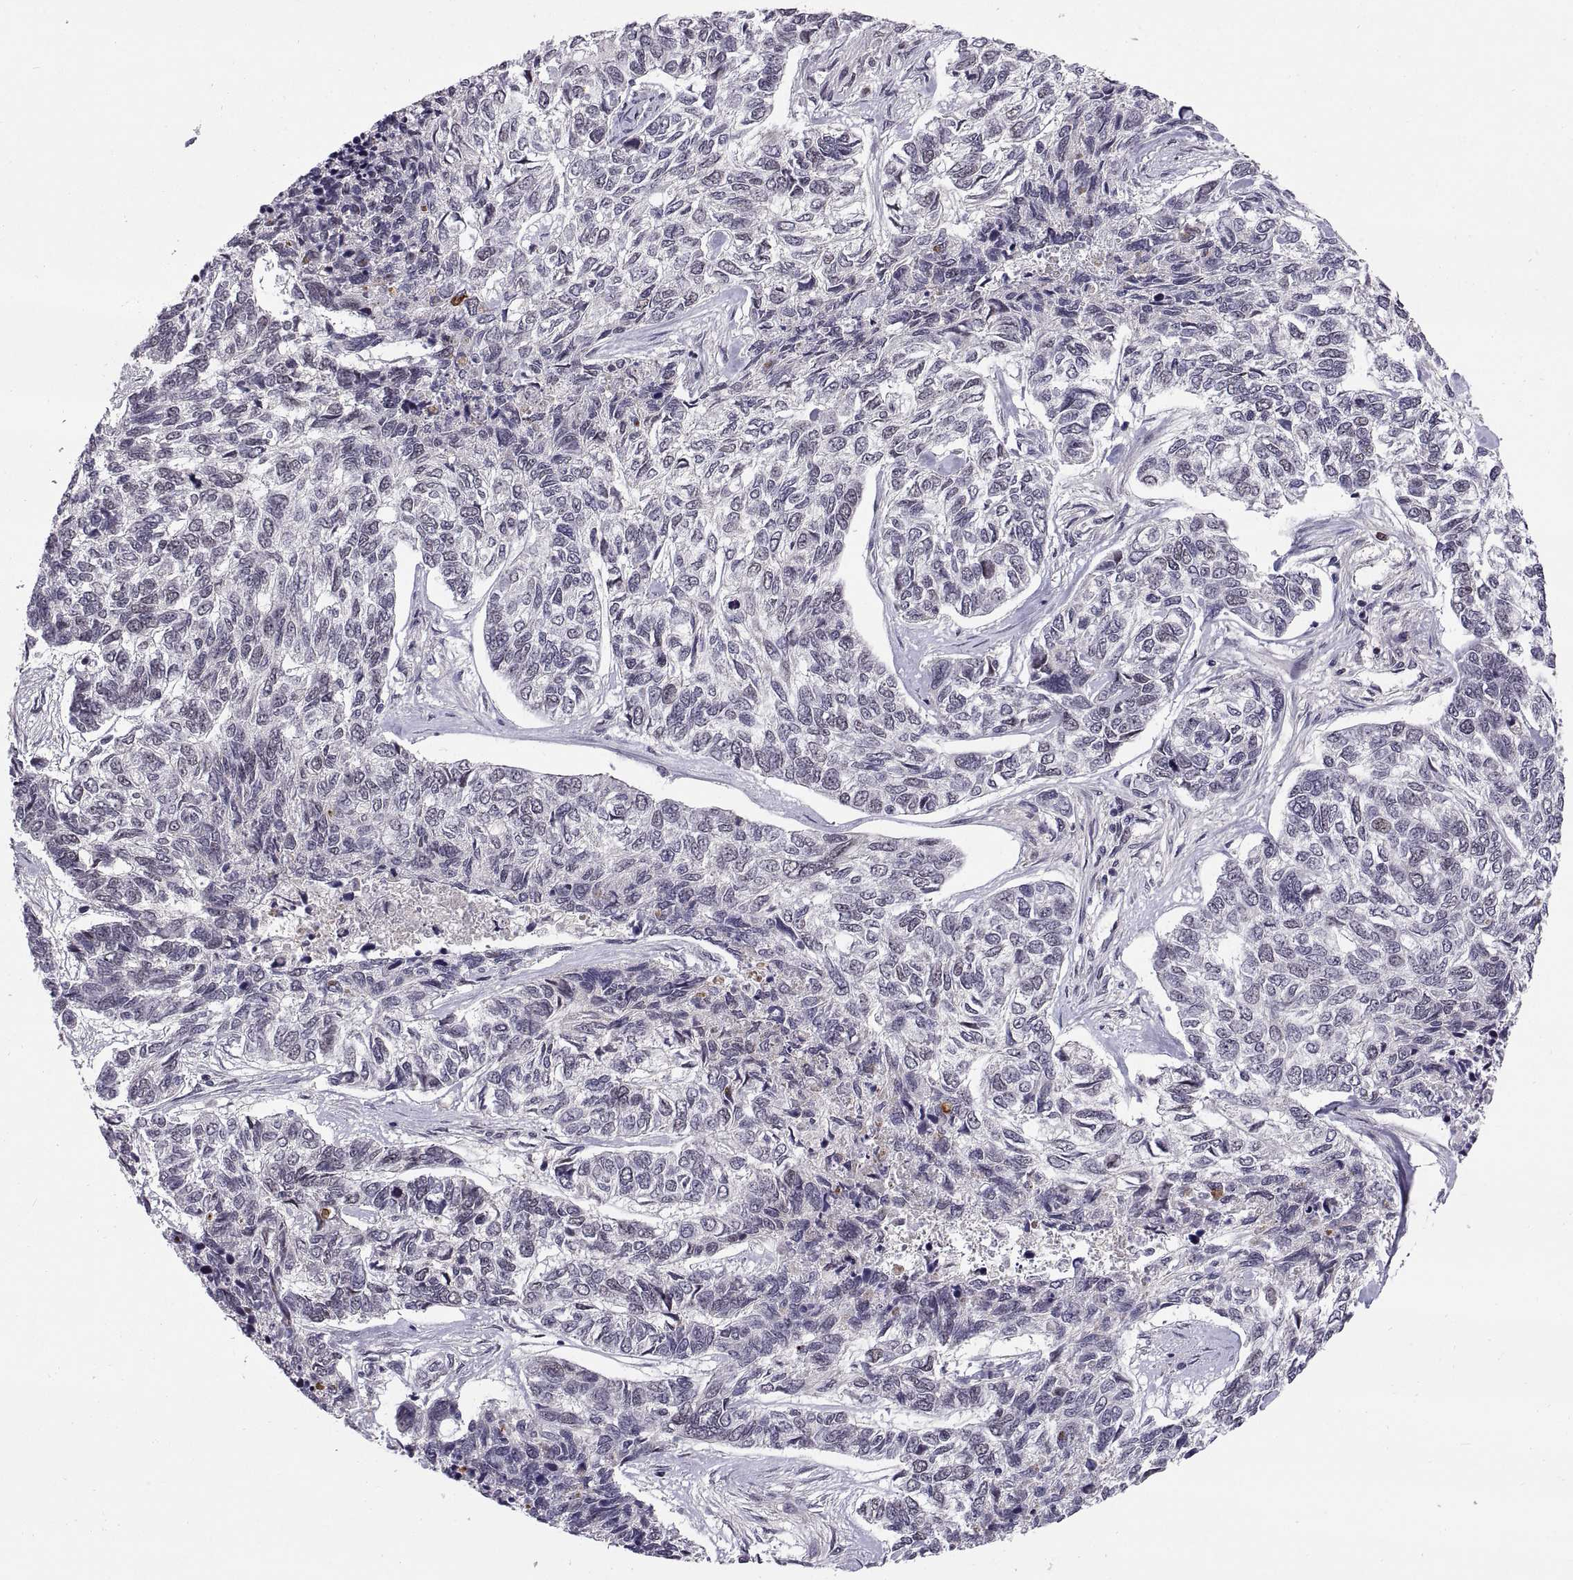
{"staining": {"intensity": "negative", "quantity": "none", "location": "none"}, "tissue": "skin cancer", "cell_type": "Tumor cells", "image_type": "cancer", "snomed": [{"axis": "morphology", "description": "Basal cell carcinoma"}, {"axis": "topography", "description": "Skin"}], "caption": "Protein analysis of skin basal cell carcinoma displays no significant staining in tumor cells. (DAB immunohistochemistry visualized using brightfield microscopy, high magnification).", "gene": "CHFR", "patient": {"sex": "female", "age": 65}}